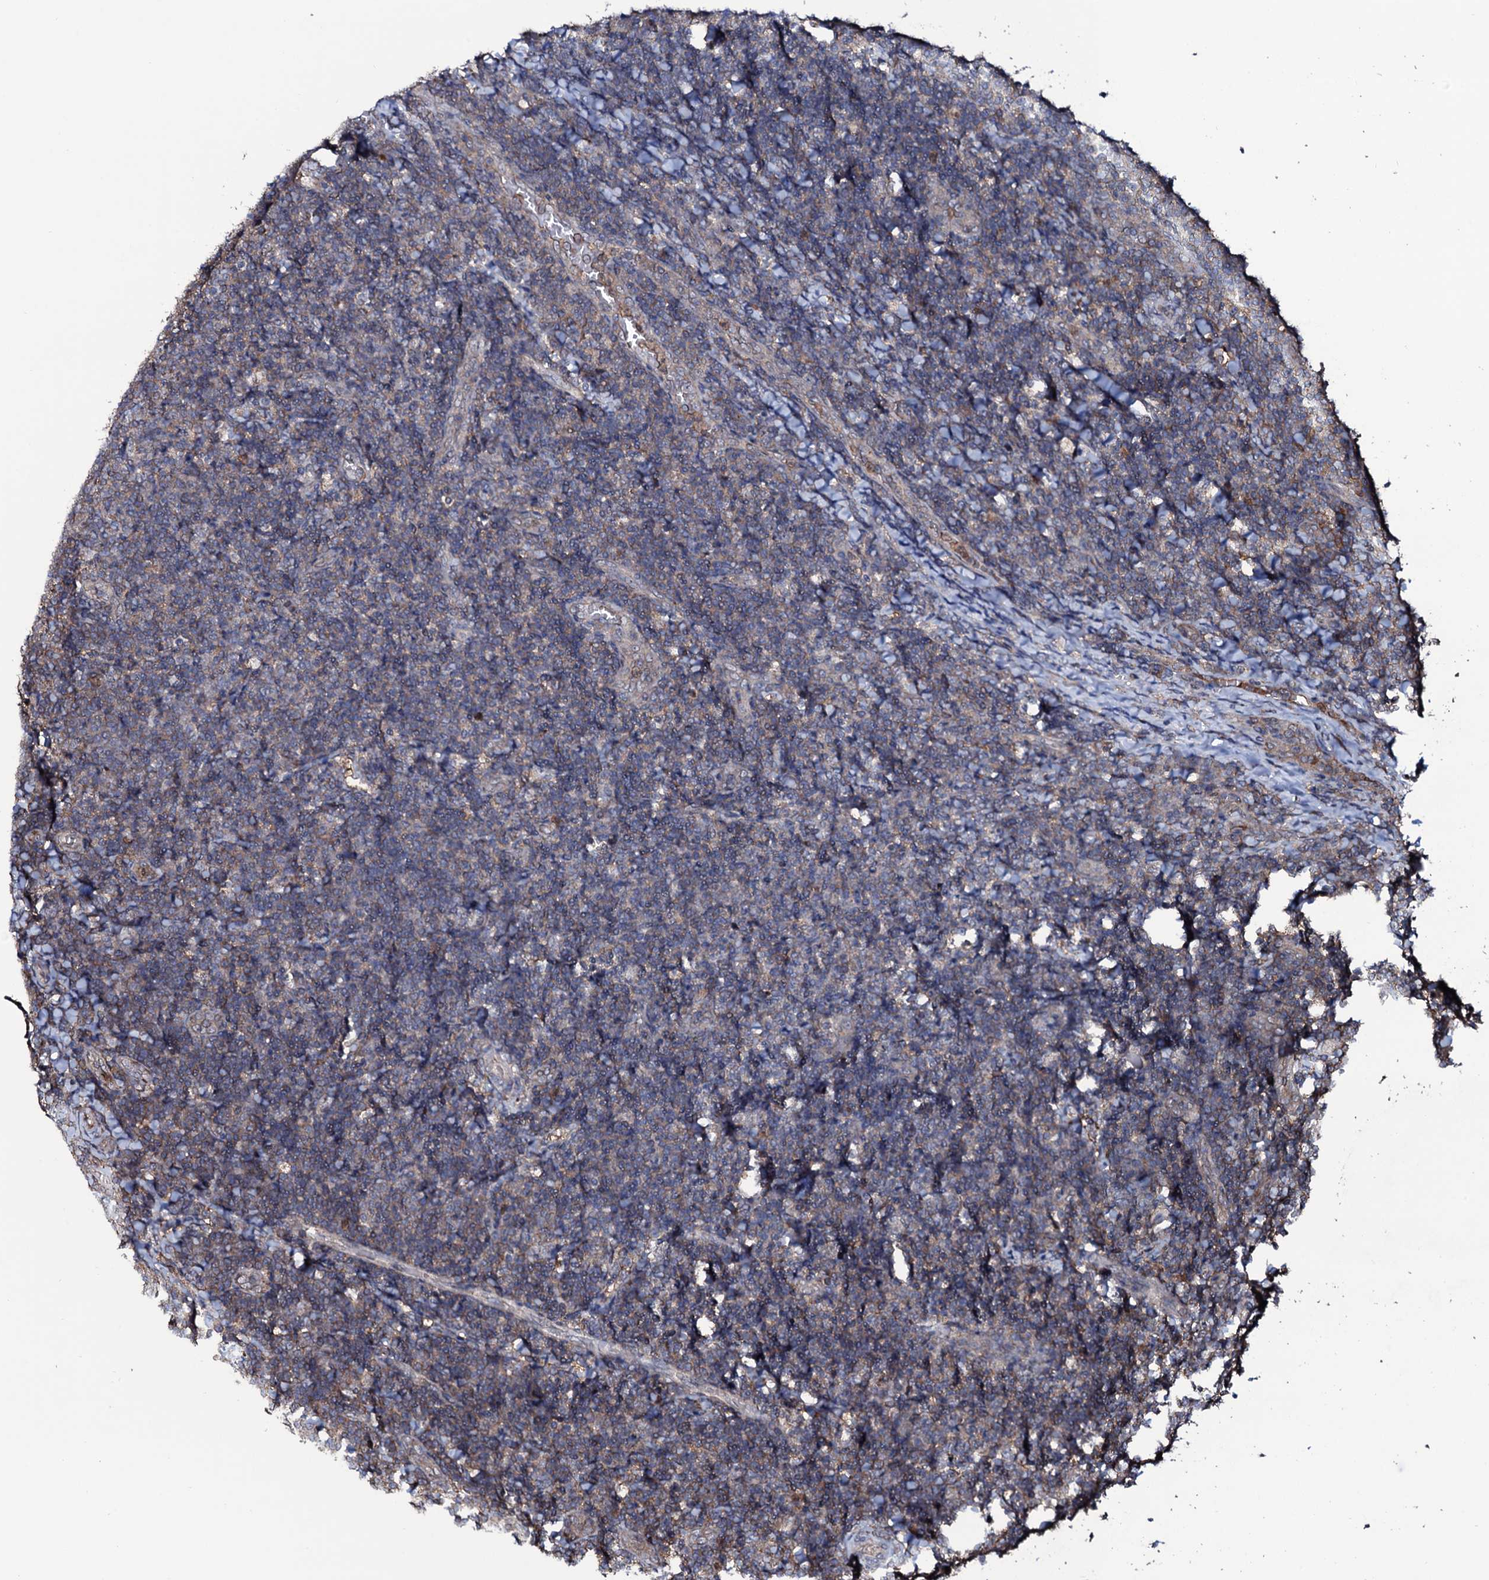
{"staining": {"intensity": "moderate", "quantity": ">75%", "location": "cytoplasmic/membranous"}, "tissue": "tonsil", "cell_type": "Germinal center cells", "image_type": "normal", "snomed": [{"axis": "morphology", "description": "Normal tissue, NOS"}, {"axis": "topography", "description": "Tonsil"}], "caption": "Benign tonsil demonstrates moderate cytoplasmic/membranous staining in approximately >75% of germinal center cells, visualized by immunohistochemistry. Ihc stains the protein of interest in brown and the nuclei are stained blue.", "gene": "COG6", "patient": {"sex": "male", "age": 17}}